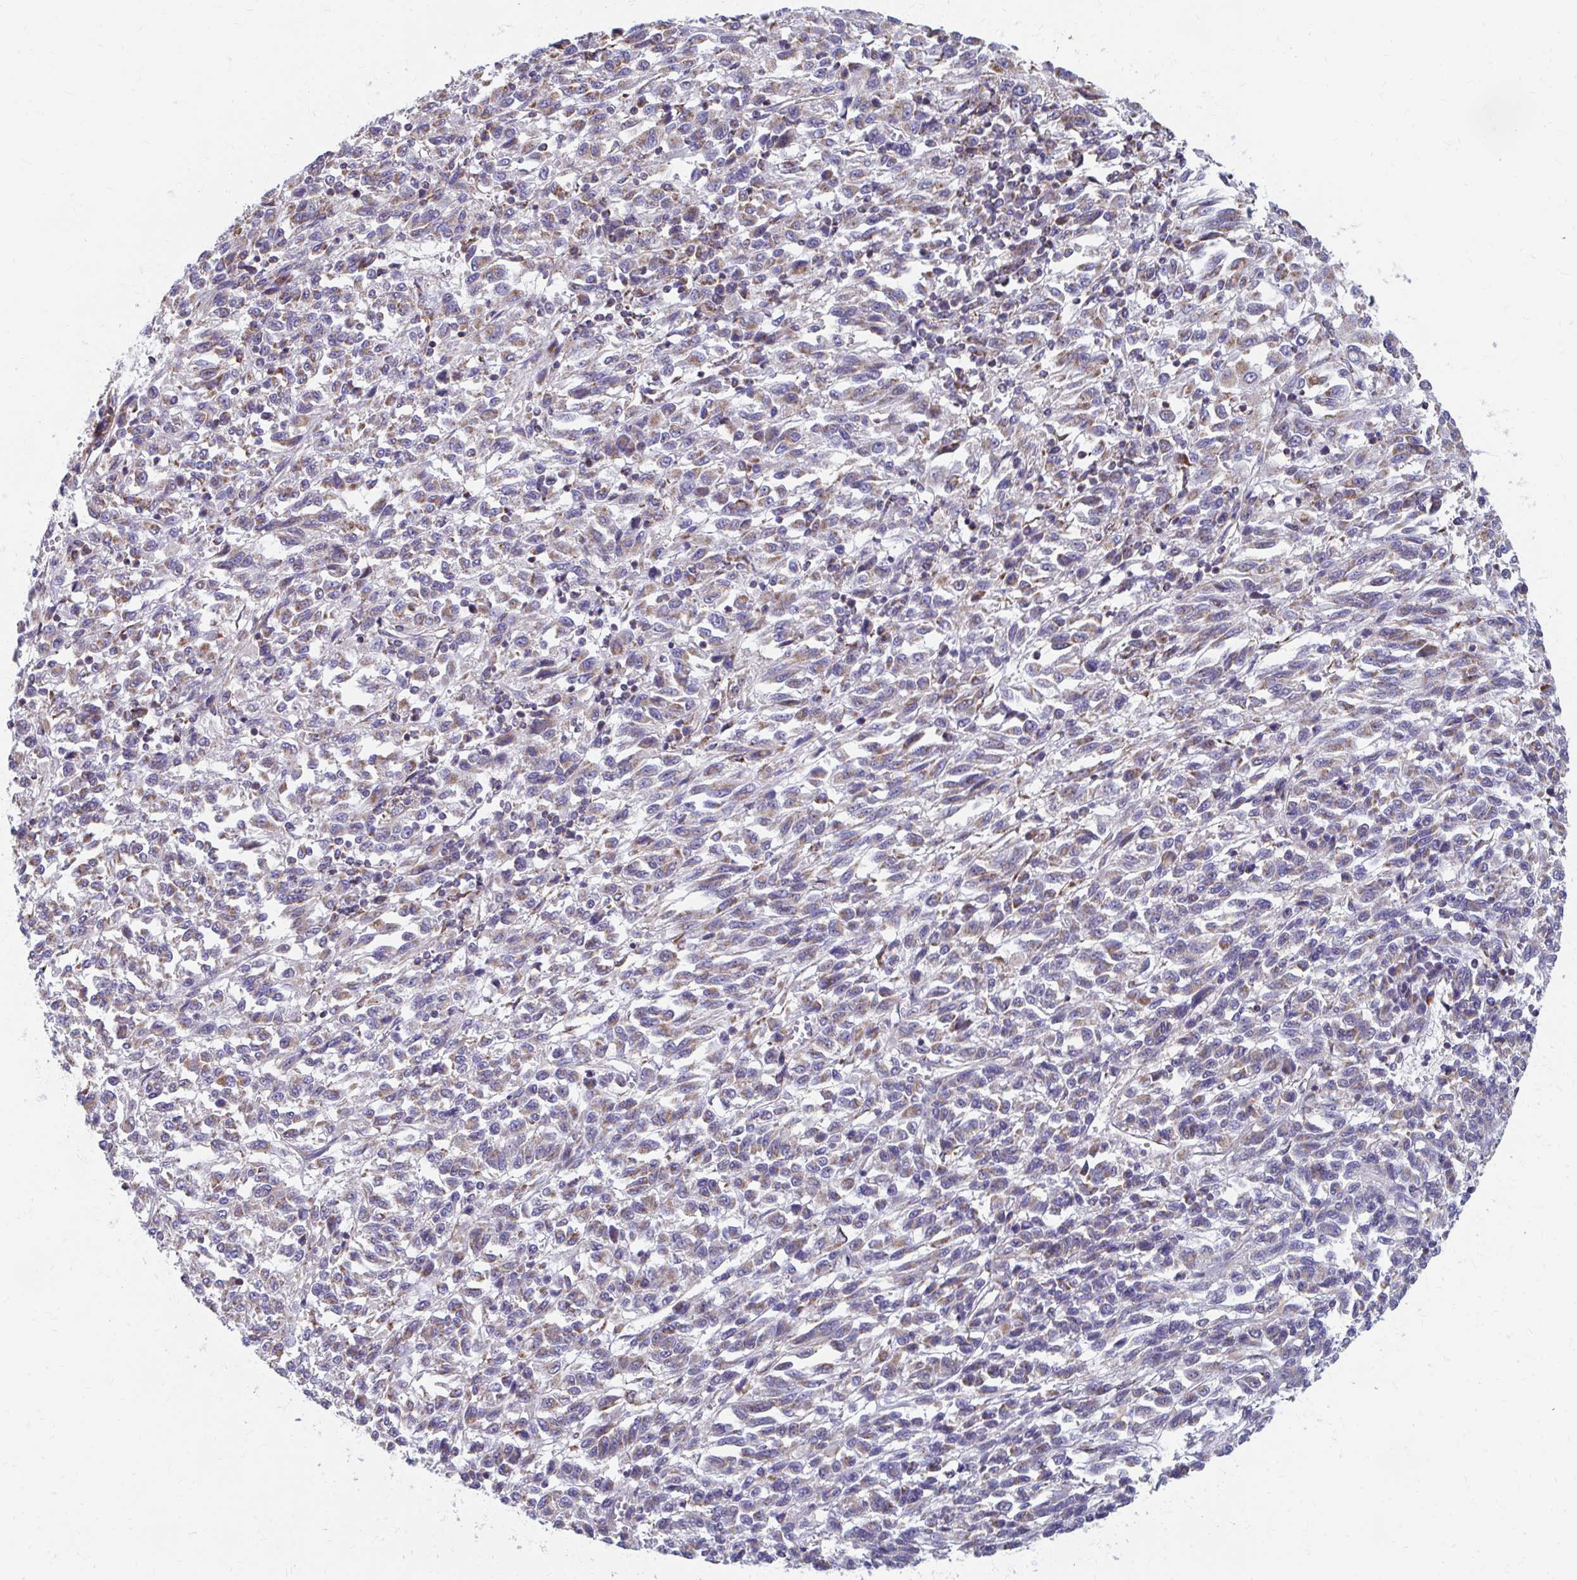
{"staining": {"intensity": "weak", "quantity": "25%-75%", "location": "cytoplasmic/membranous"}, "tissue": "melanoma", "cell_type": "Tumor cells", "image_type": "cancer", "snomed": [{"axis": "morphology", "description": "Malignant melanoma, Metastatic site"}, {"axis": "topography", "description": "Lung"}], "caption": "Human melanoma stained with a brown dye exhibits weak cytoplasmic/membranous positive expression in about 25%-75% of tumor cells.", "gene": "RCC1L", "patient": {"sex": "male", "age": 64}}